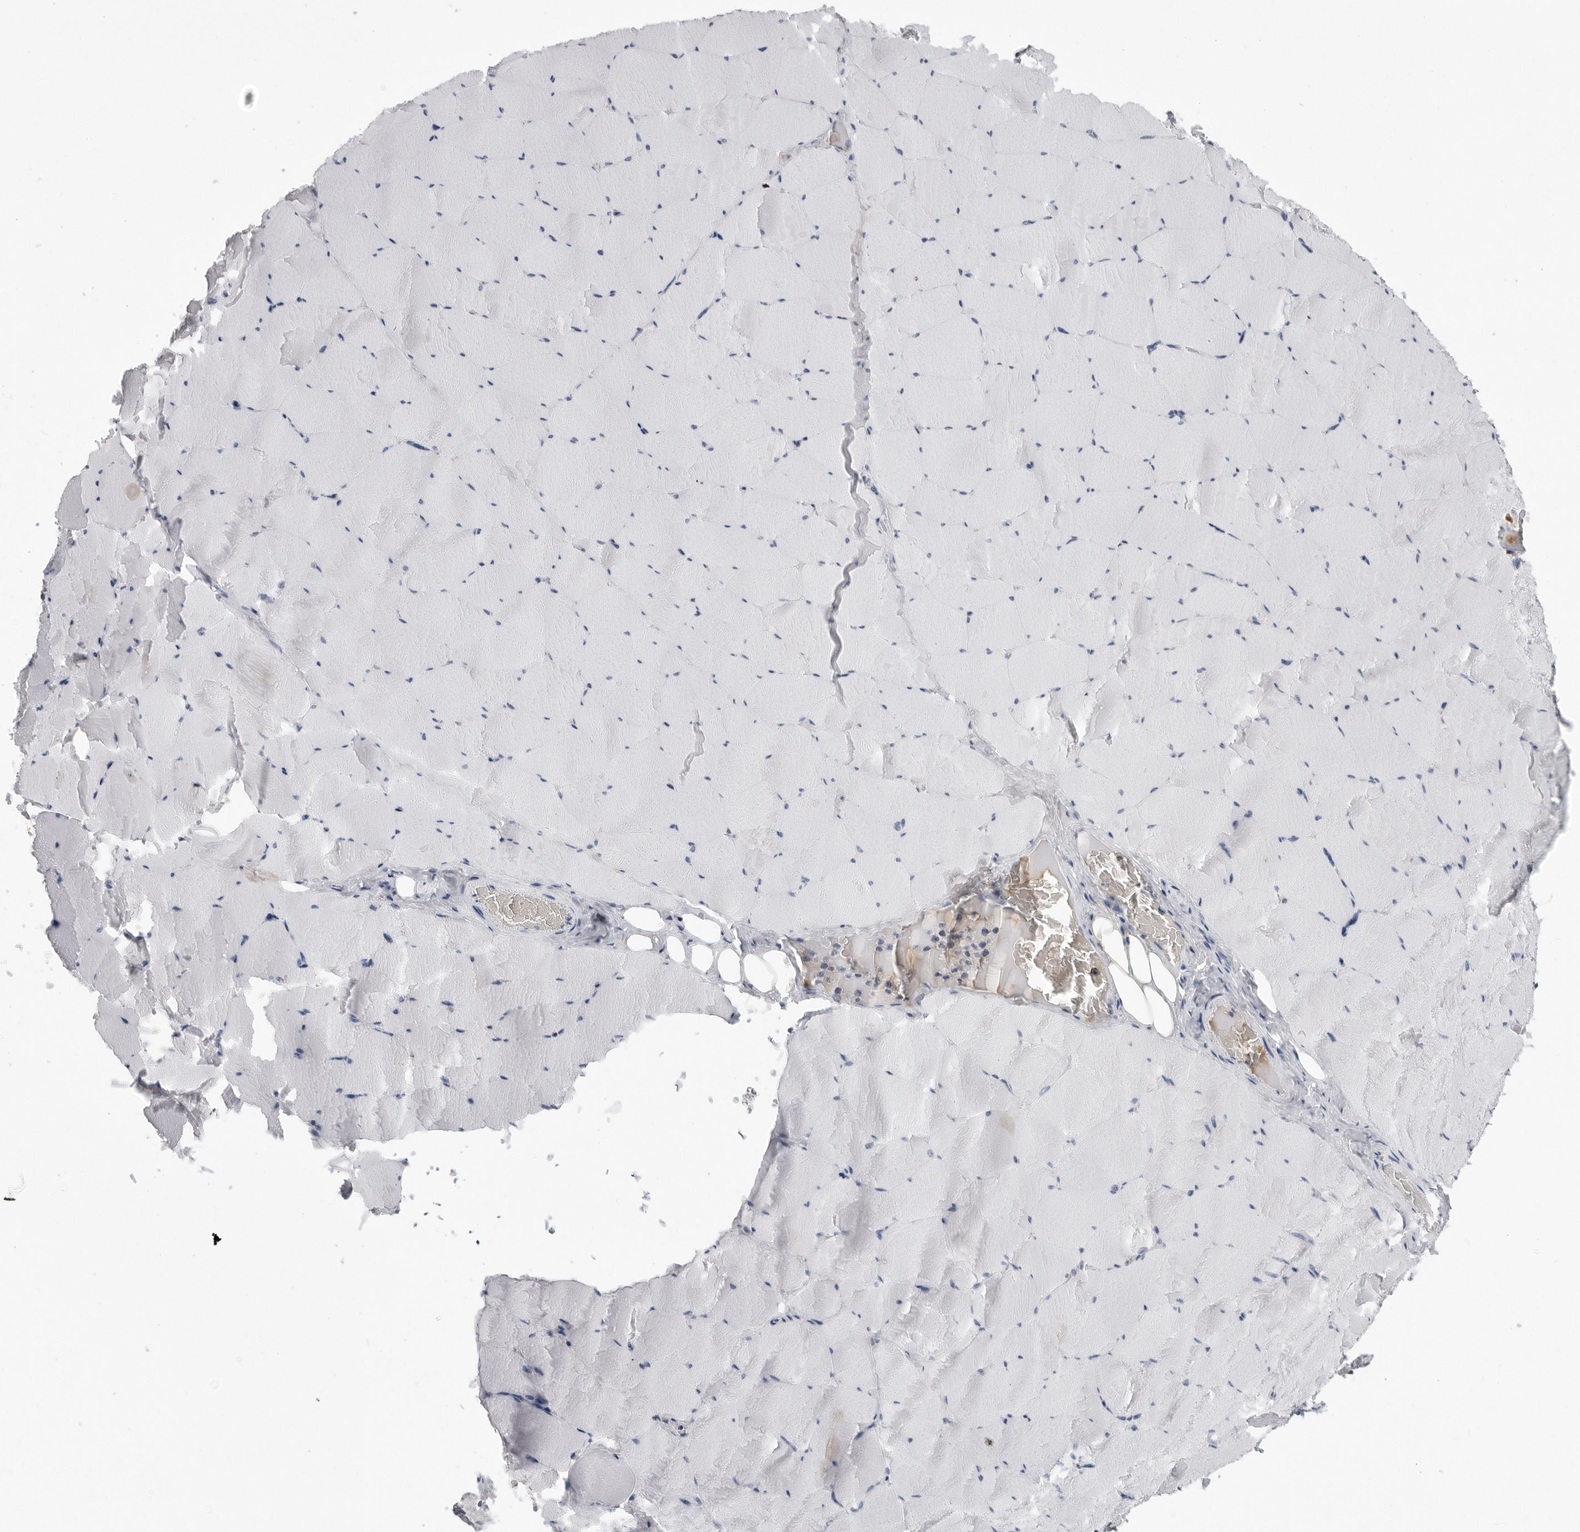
{"staining": {"intensity": "negative", "quantity": "none", "location": "none"}, "tissue": "skeletal muscle", "cell_type": "Myocytes", "image_type": "normal", "snomed": [{"axis": "morphology", "description": "Normal tissue, NOS"}, {"axis": "topography", "description": "Skeletal muscle"}], "caption": "Immunohistochemistry (IHC) photomicrograph of normal skeletal muscle stained for a protein (brown), which demonstrates no staining in myocytes. The staining was performed using DAB to visualize the protein expression in brown, while the nuclei were stained in blue with hematoxylin (Magnification: 20x).", "gene": "SERPINF2", "patient": {"sex": "male", "age": 62}}